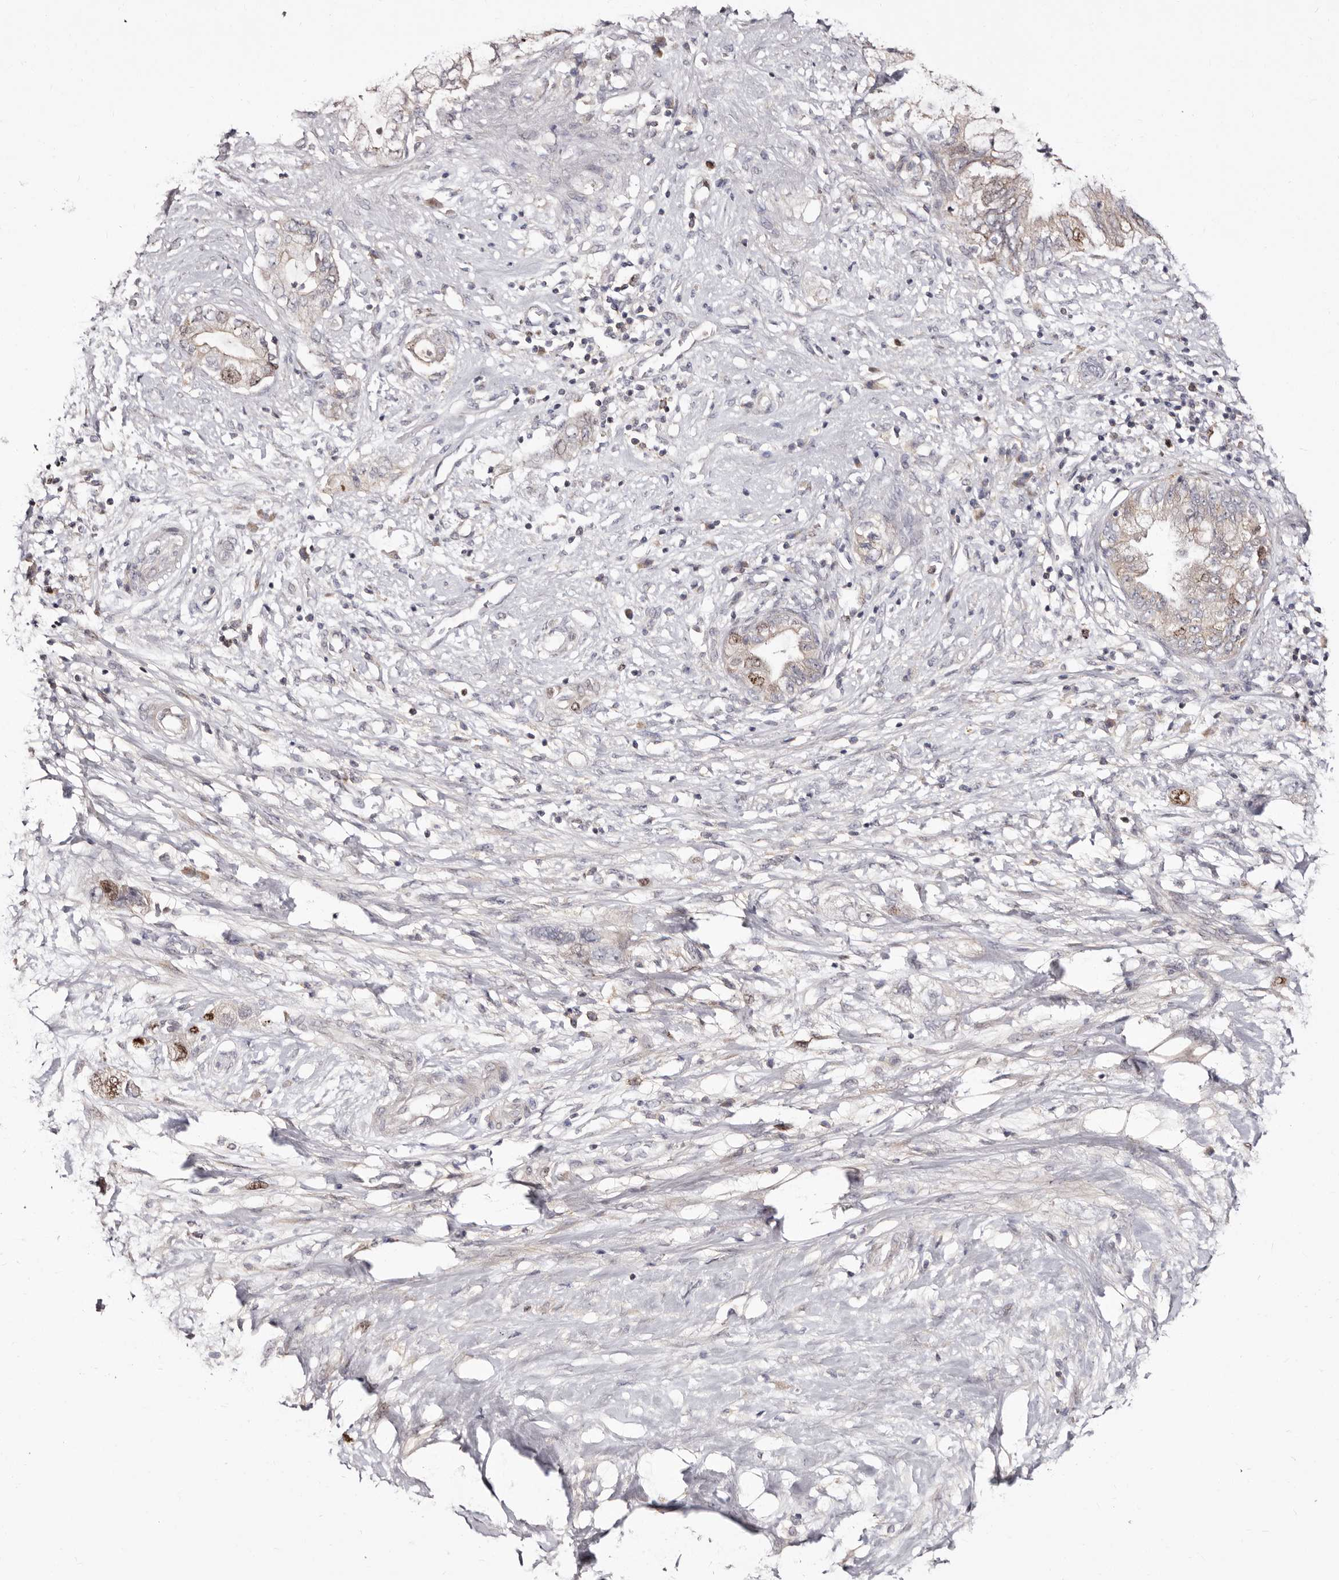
{"staining": {"intensity": "moderate", "quantity": "<25%", "location": "nuclear"}, "tissue": "pancreatic cancer", "cell_type": "Tumor cells", "image_type": "cancer", "snomed": [{"axis": "morphology", "description": "Adenocarcinoma, NOS"}, {"axis": "topography", "description": "Pancreas"}], "caption": "An image showing moderate nuclear positivity in approximately <25% of tumor cells in pancreatic cancer, as visualized by brown immunohistochemical staining.", "gene": "CDCA8", "patient": {"sex": "female", "age": 73}}